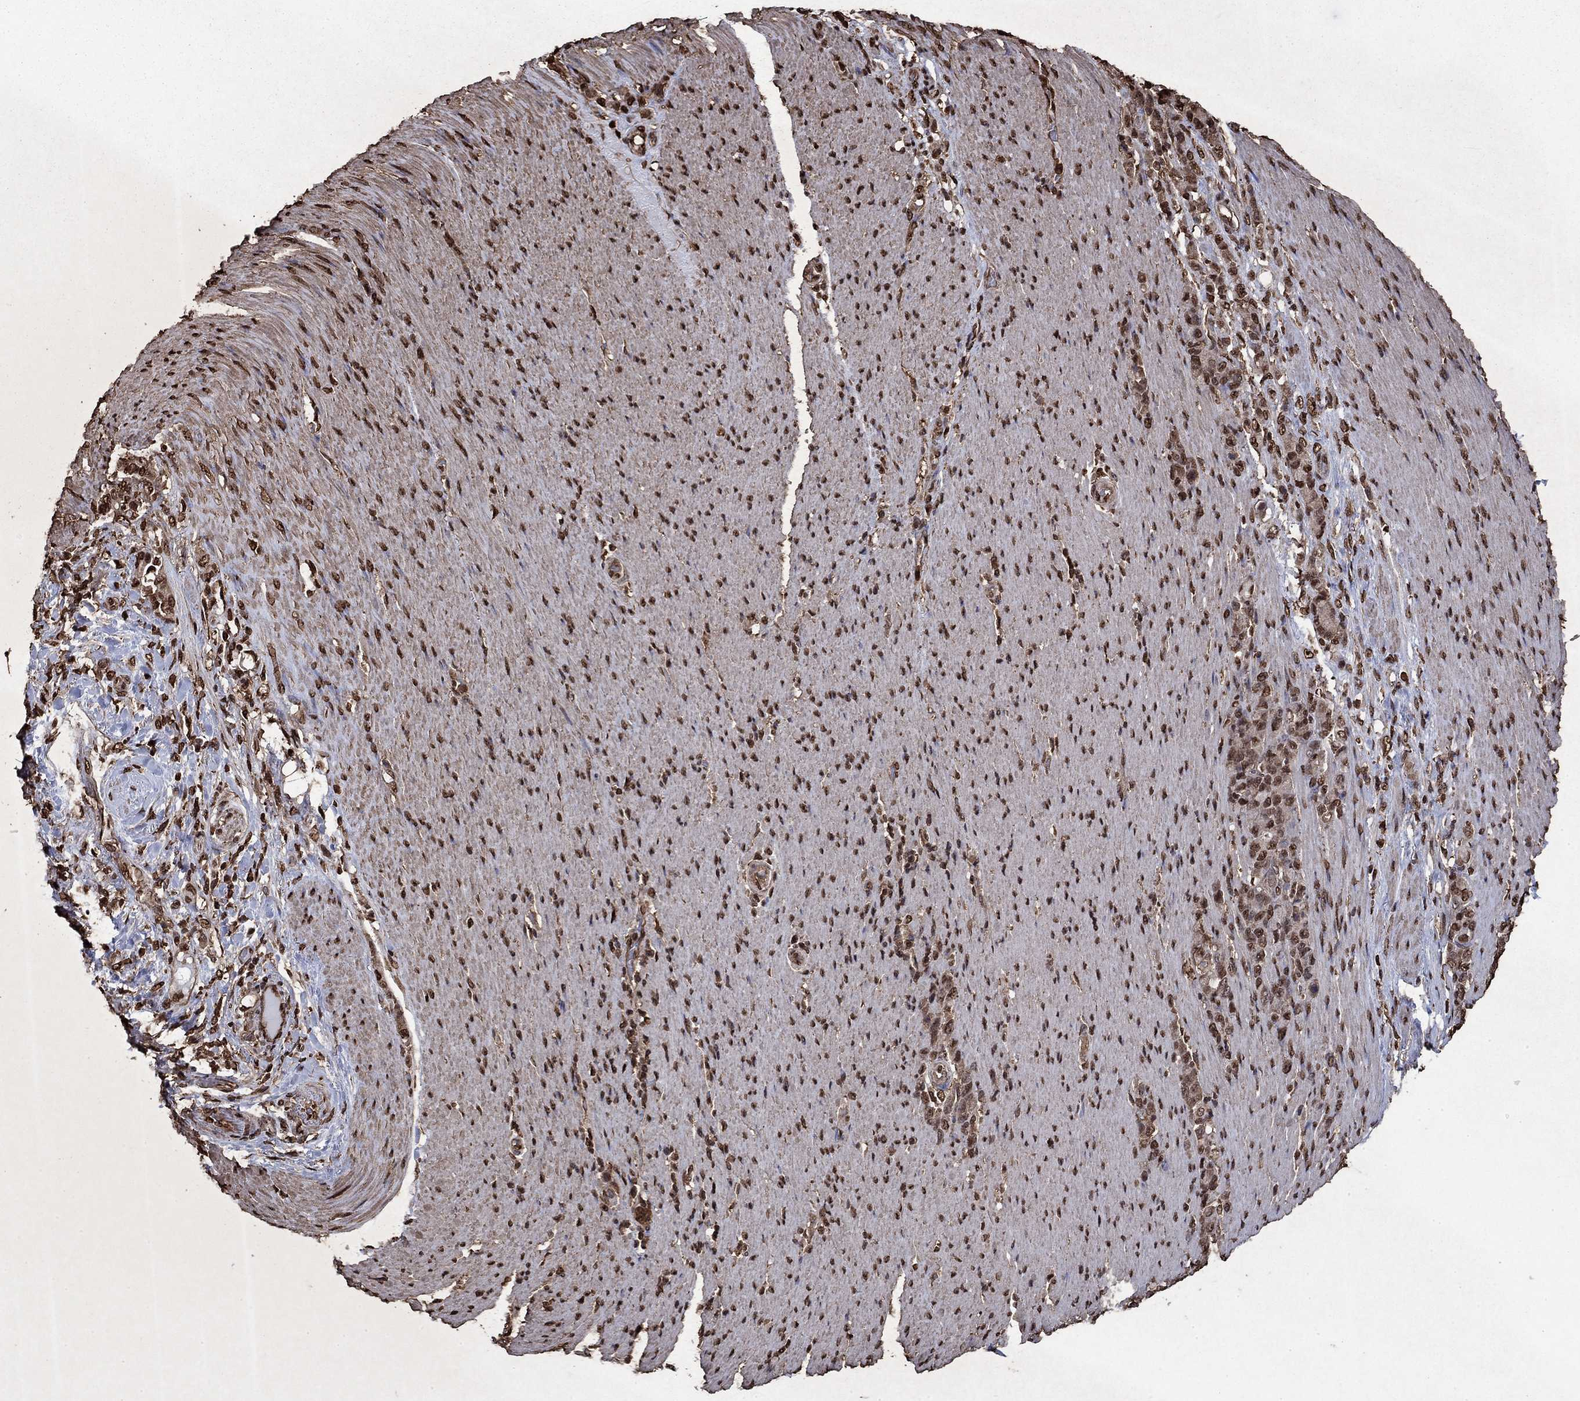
{"staining": {"intensity": "moderate", "quantity": "25%-75%", "location": "nuclear"}, "tissue": "stomach cancer", "cell_type": "Tumor cells", "image_type": "cancer", "snomed": [{"axis": "morphology", "description": "Normal tissue, NOS"}, {"axis": "morphology", "description": "Adenocarcinoma, NOS"}, {"axis": "topography", "description": "Stomach"}], "caption": "This histopathology image exhibits IHC staining of human stomach cancer (adenocarcinoma), with medium moderate nuclear expression in about 25%-75% of tumor cells.", "gene": "GAPDH", "patient": {"sex": "female", "age": 79}}